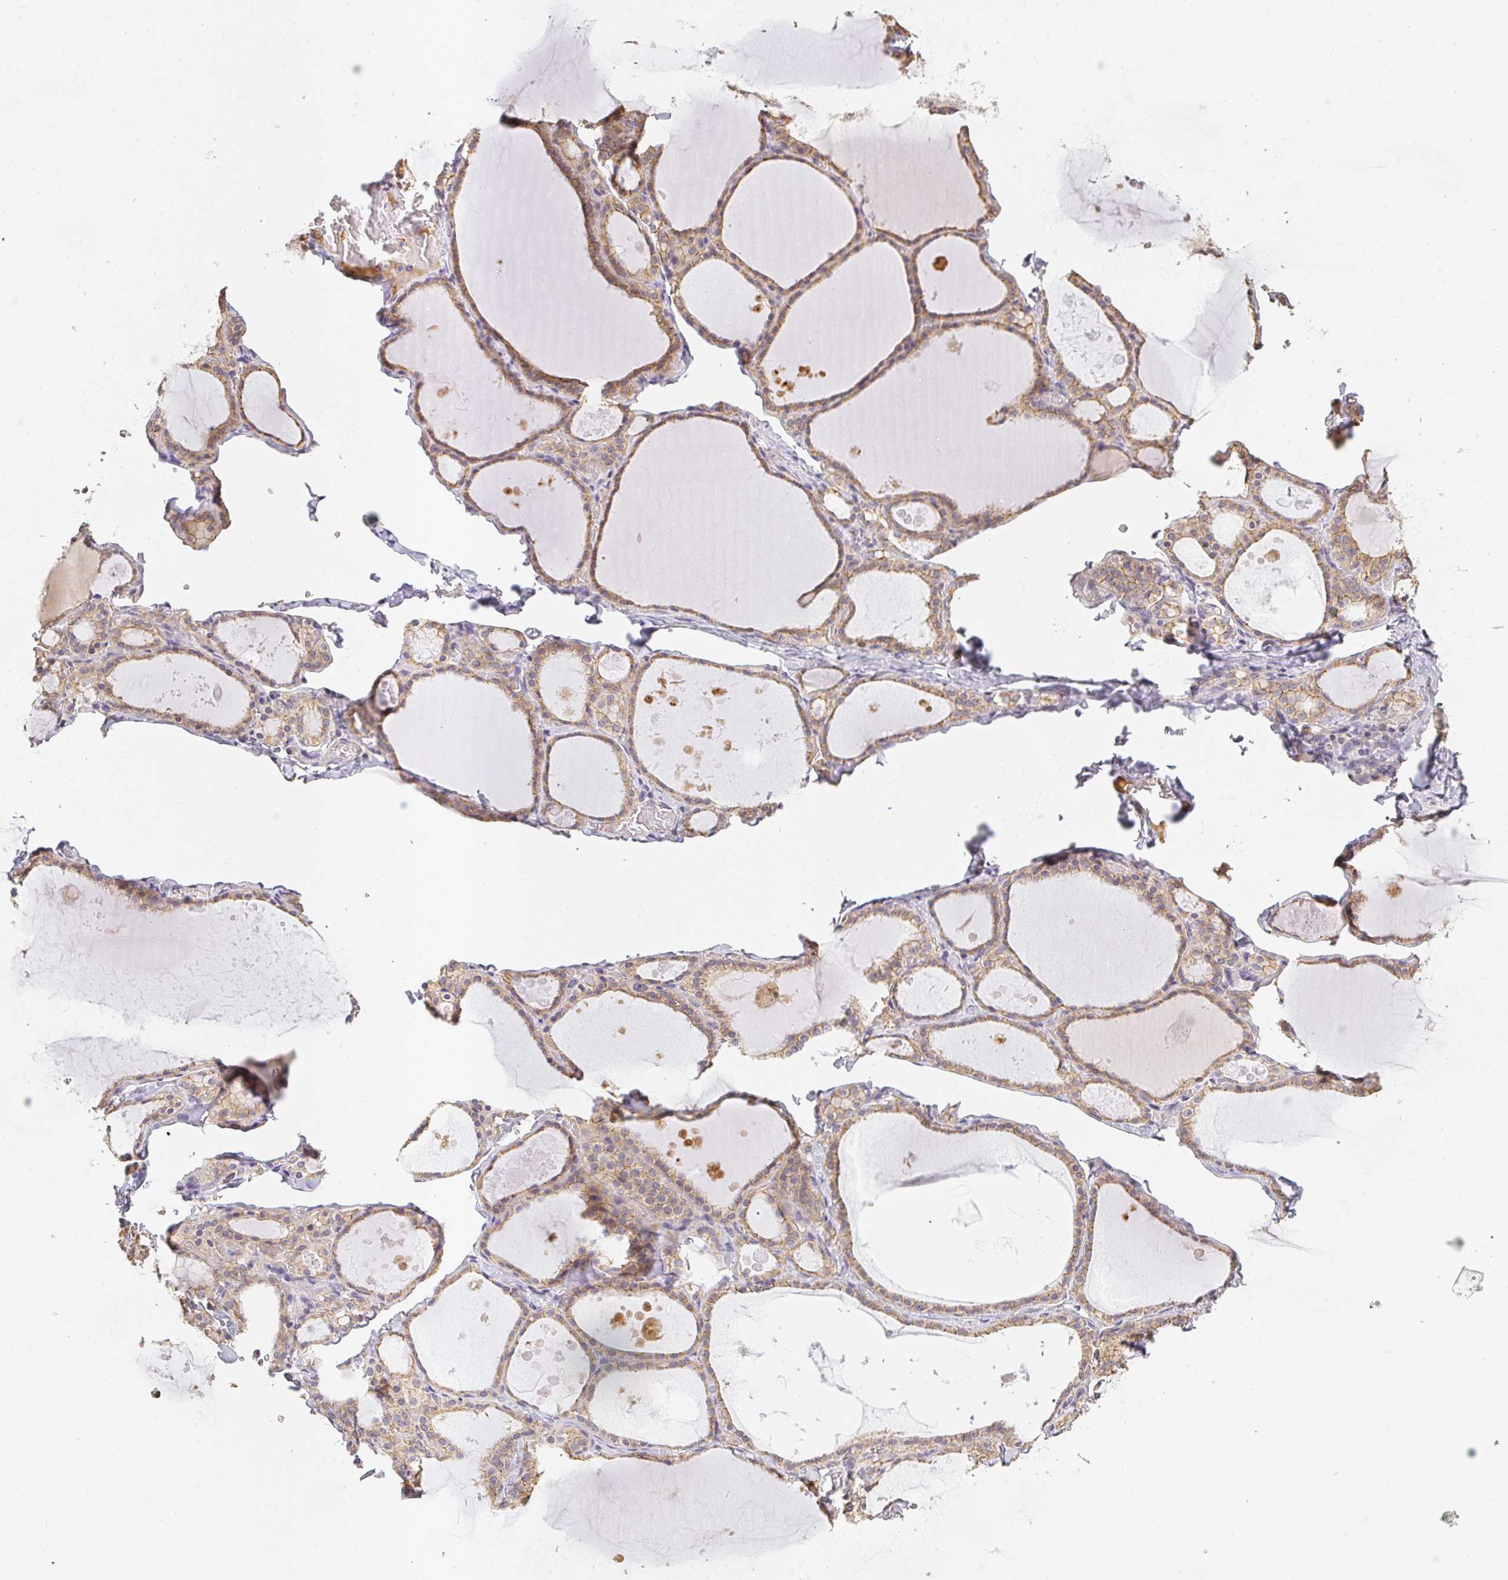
{"staining": {"intensity": "moderate", "quantity": ">75%", "location": "cytoplasmic/membranous"}, "tissue": "thyroid gland", "cell_type": "Glandular cells", "image_type": "normal", "snomed": [{"axis": "morphology", "description": "Normal tissue, NOS"}, {"axis": "topography", "description": "Thyroid gland"}], "caption": "Protein analysis of unremarkable thyroid gland demonstrates moderate cytoplasmic/membranous positivity in about >75% of glandular cells.", "gene": "SLC35B3", "patient": {"sex": "male", "age": 56}}